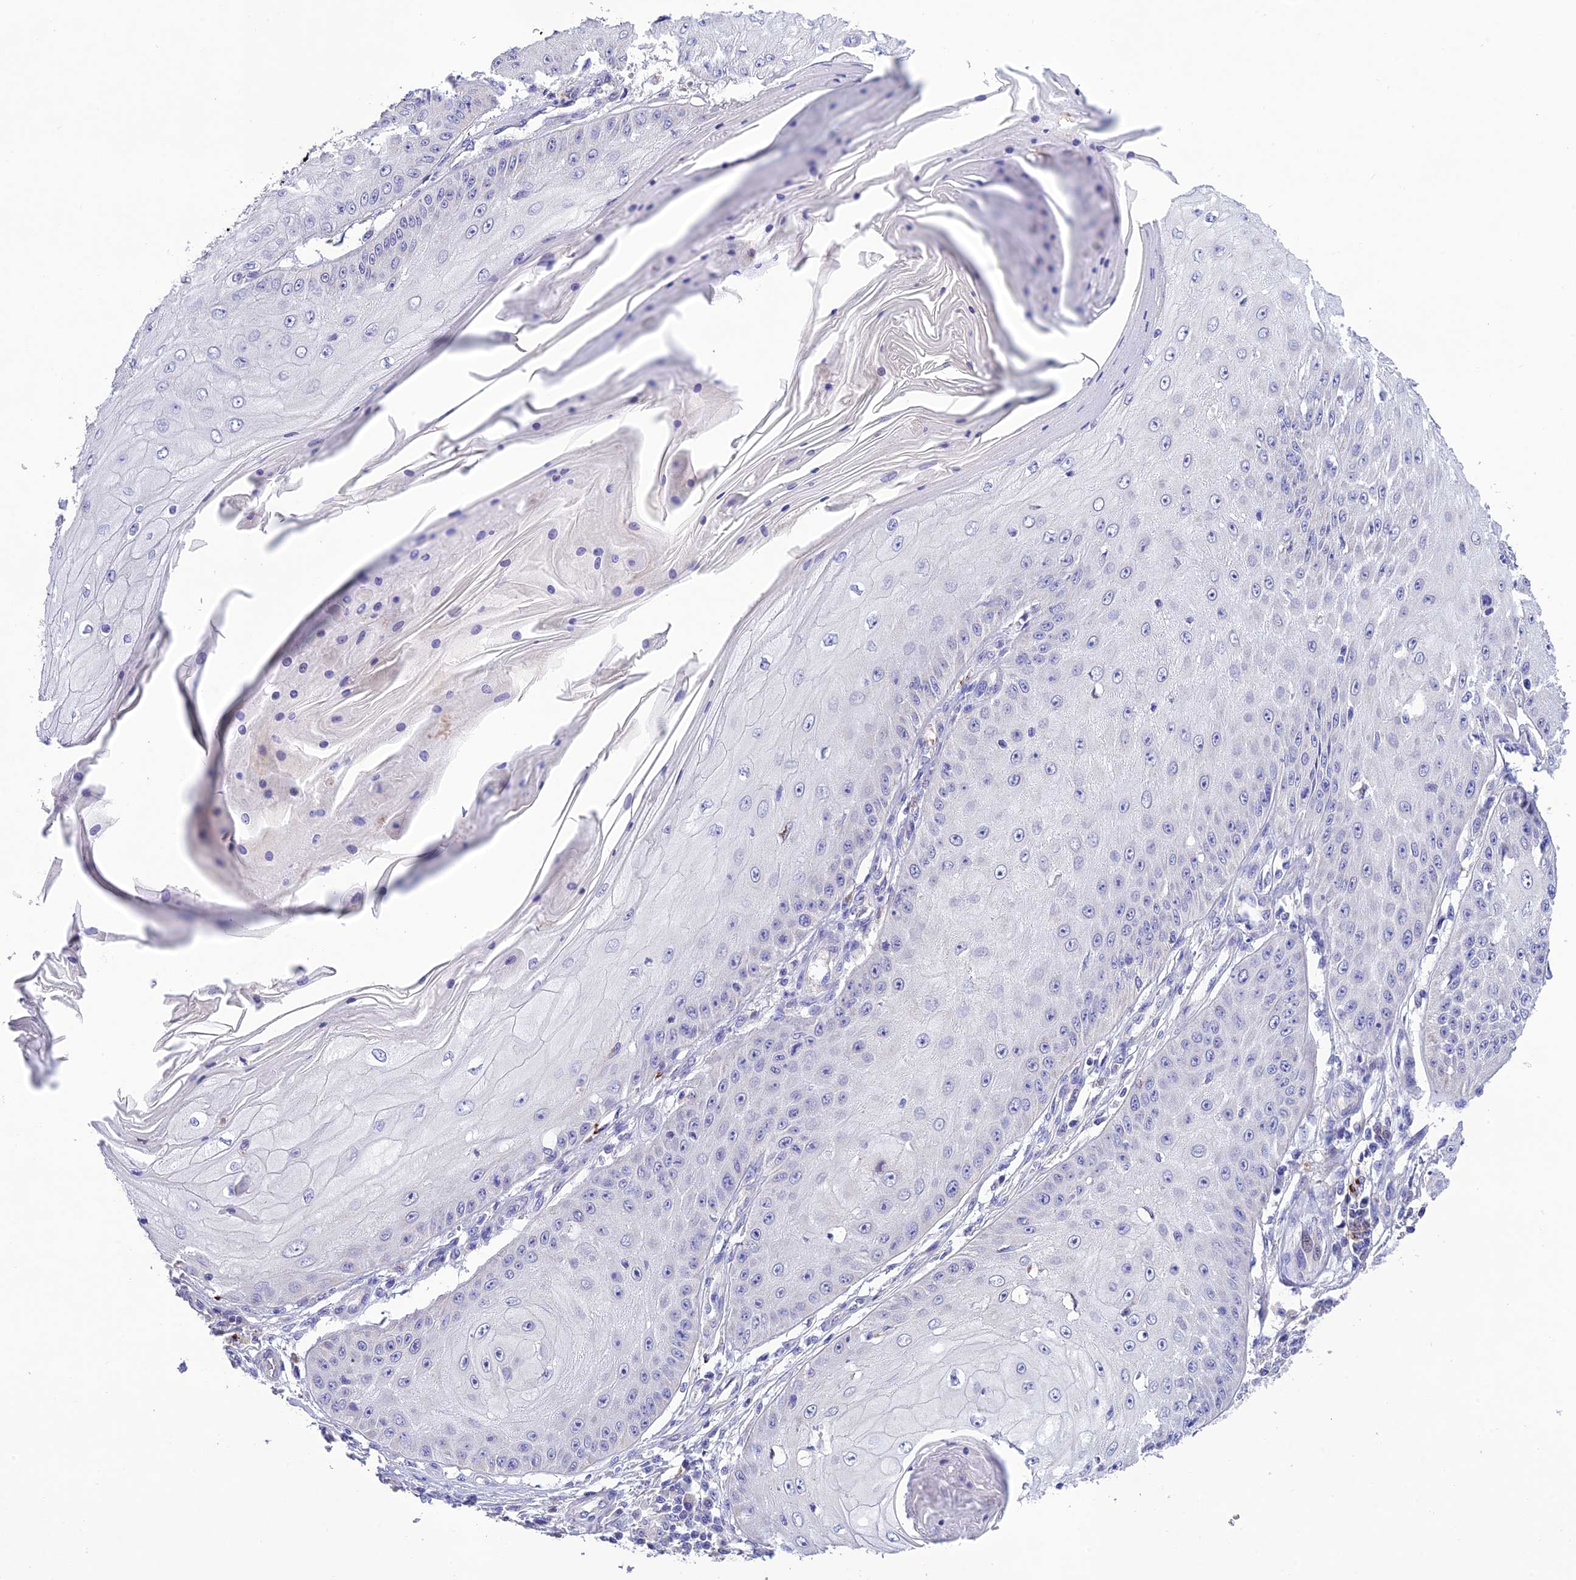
{"staining": {"intensity": "negative", "quantity": "none", "location": "none"}, "tissue": "skin cancer", "cell_type": "Tumor cells", "image_type": "cancer", "snomed": [{"axis": "morphology", "description": "Squamous cell carcinoma, NOS"}, {"axis": "topography", "description": "Skin"}], "caption": "Immunohistochemical staining of human skin cancer demonstrates no significant staining in tumor cells.", "gene": "MS4A5", "patient": {"sex": "male", "age": 70}}